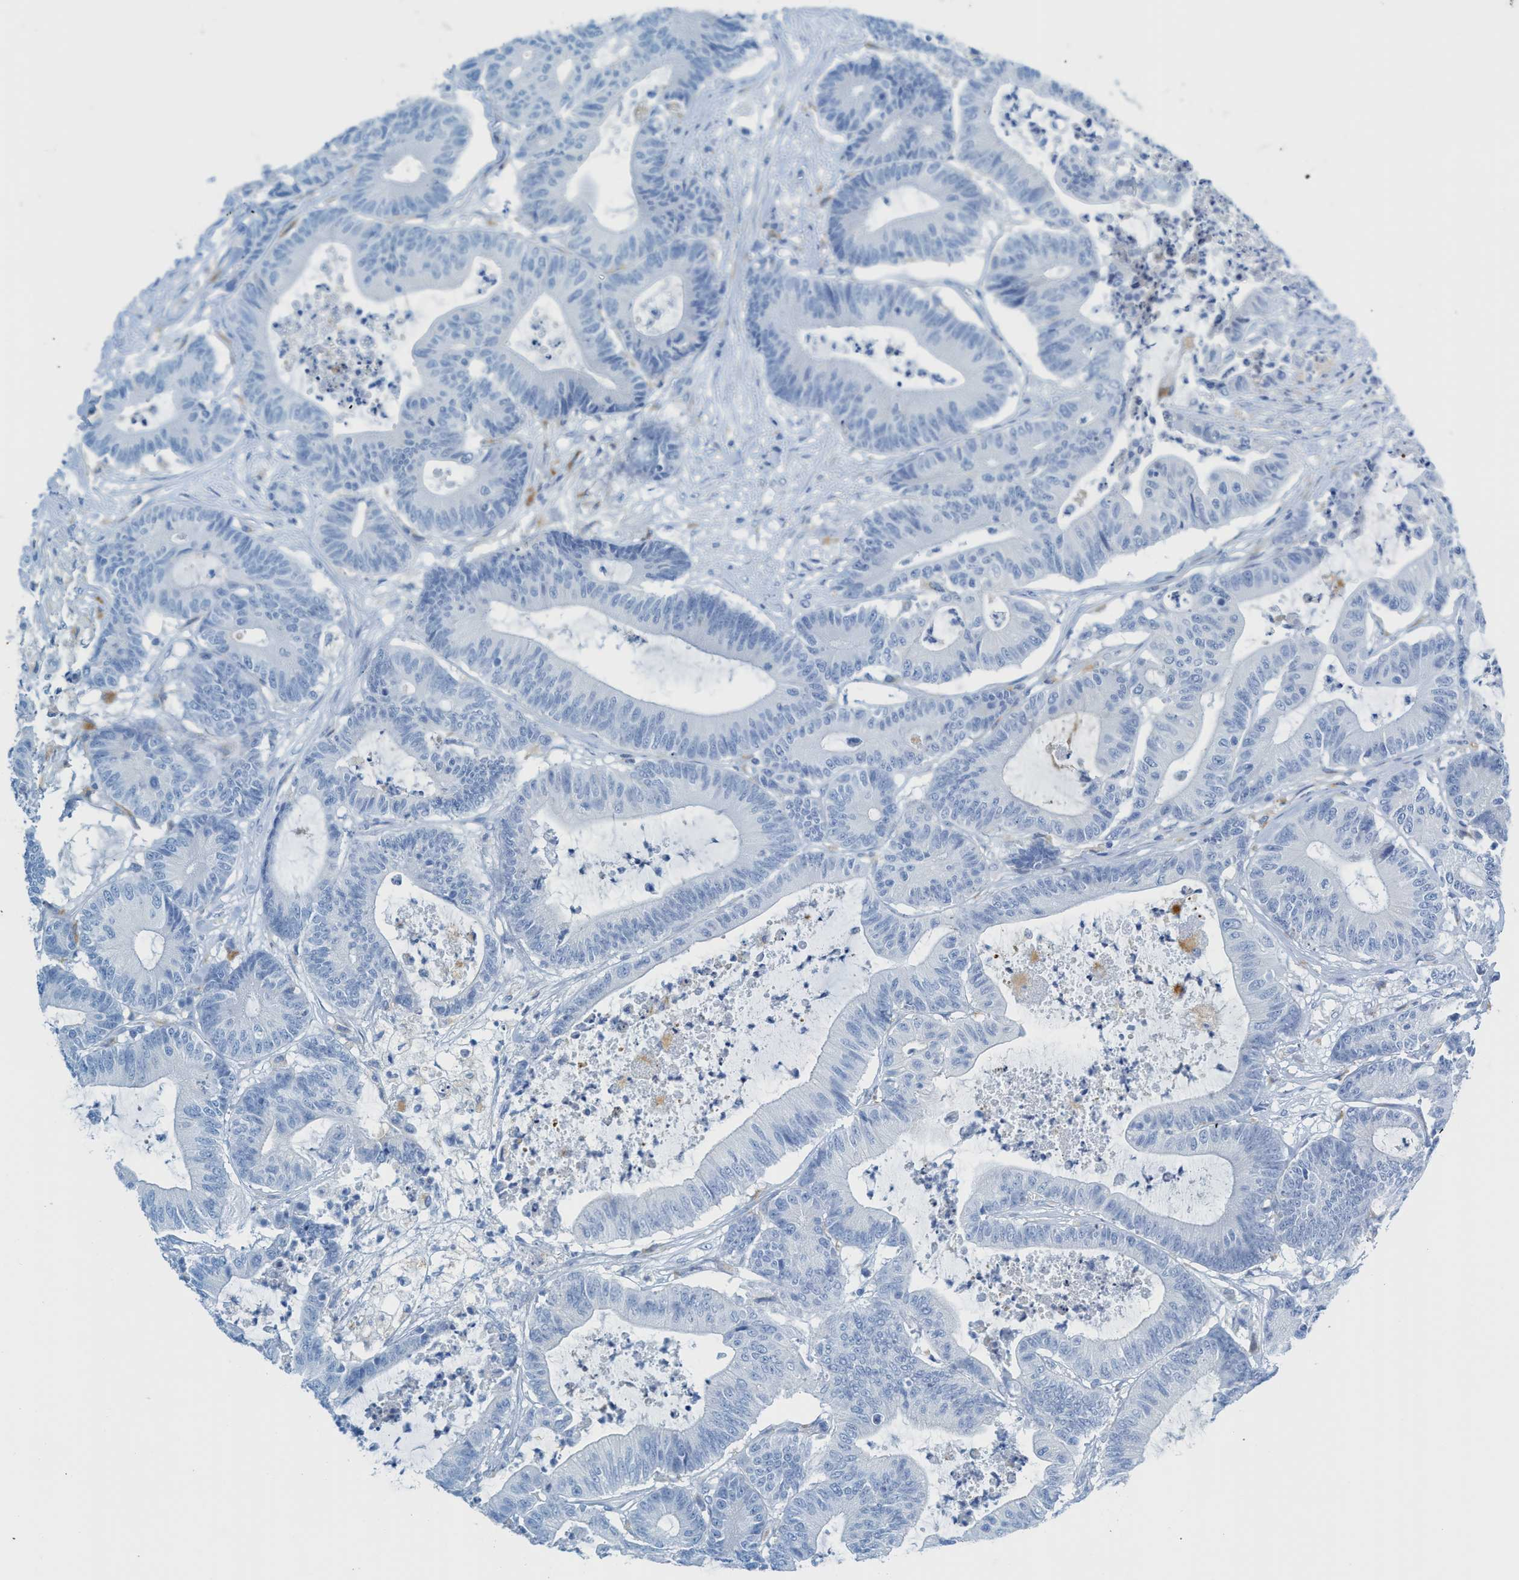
{"staining": {"intensity": "negative", "quantity": "none", "location": "none"}, "tissue": "colorectal cancer", "cell_type": "Tumor cells", "image_type": "cancer", "snomed": [{"axis": "morphology", "description": "Adenocarcinoma, NOS"}, {"axis": "topography", "description": "Colon"}], "caption": "An image of human colorectal cancer is negative for staining in tumor cells. (DAB (3,3'-diaminobenzidine) immunohistochemistry (IHC) with hematoxylin counter stain).", "gene": "C21orf62", "patient": {"sex": "female", "age": 84}}